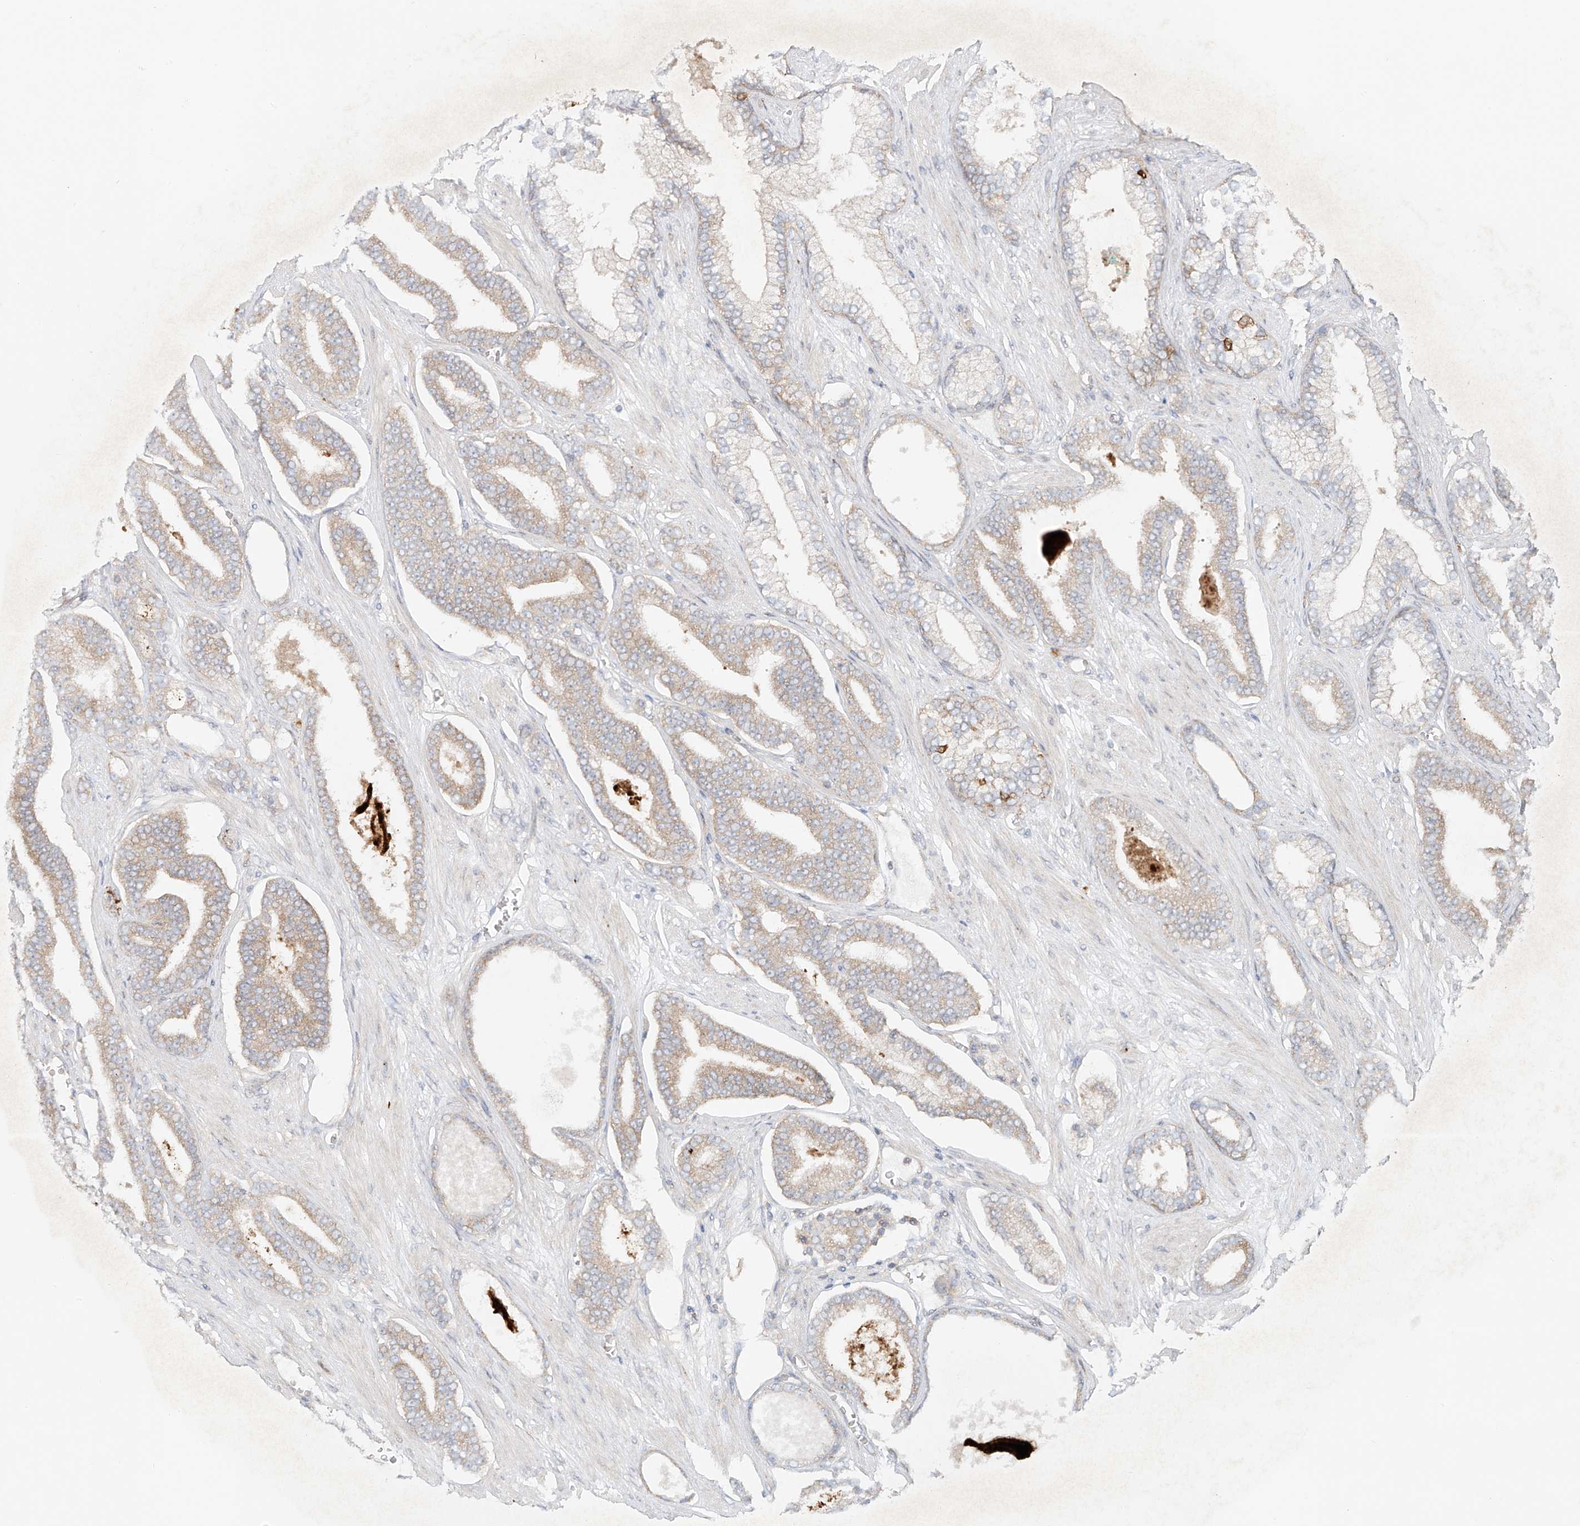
{"staining": {"intensity": "moderate", "quantity": "<25%", "location": "cytoplasmic/membranous"}, "tissue": "prostate cancer", "cell_type": "Tumor cells", "image_type": "cancer", "snomed": [{"axis": "morphology", "description": "Adenocarcinoma, Low grade"}, {"axis": "topography", "description": "Prostate"}], "caption": "IHC (DAB (3,3'-diaminobenzidine)) staining of prostate adenocarcinoma (low-grade) exhibits moderate cytoplasmic/membranous protein expression in about <25% of tumor cells.", "gene": "TJAP1", "patient": {"sex": "male", "age": 70}}